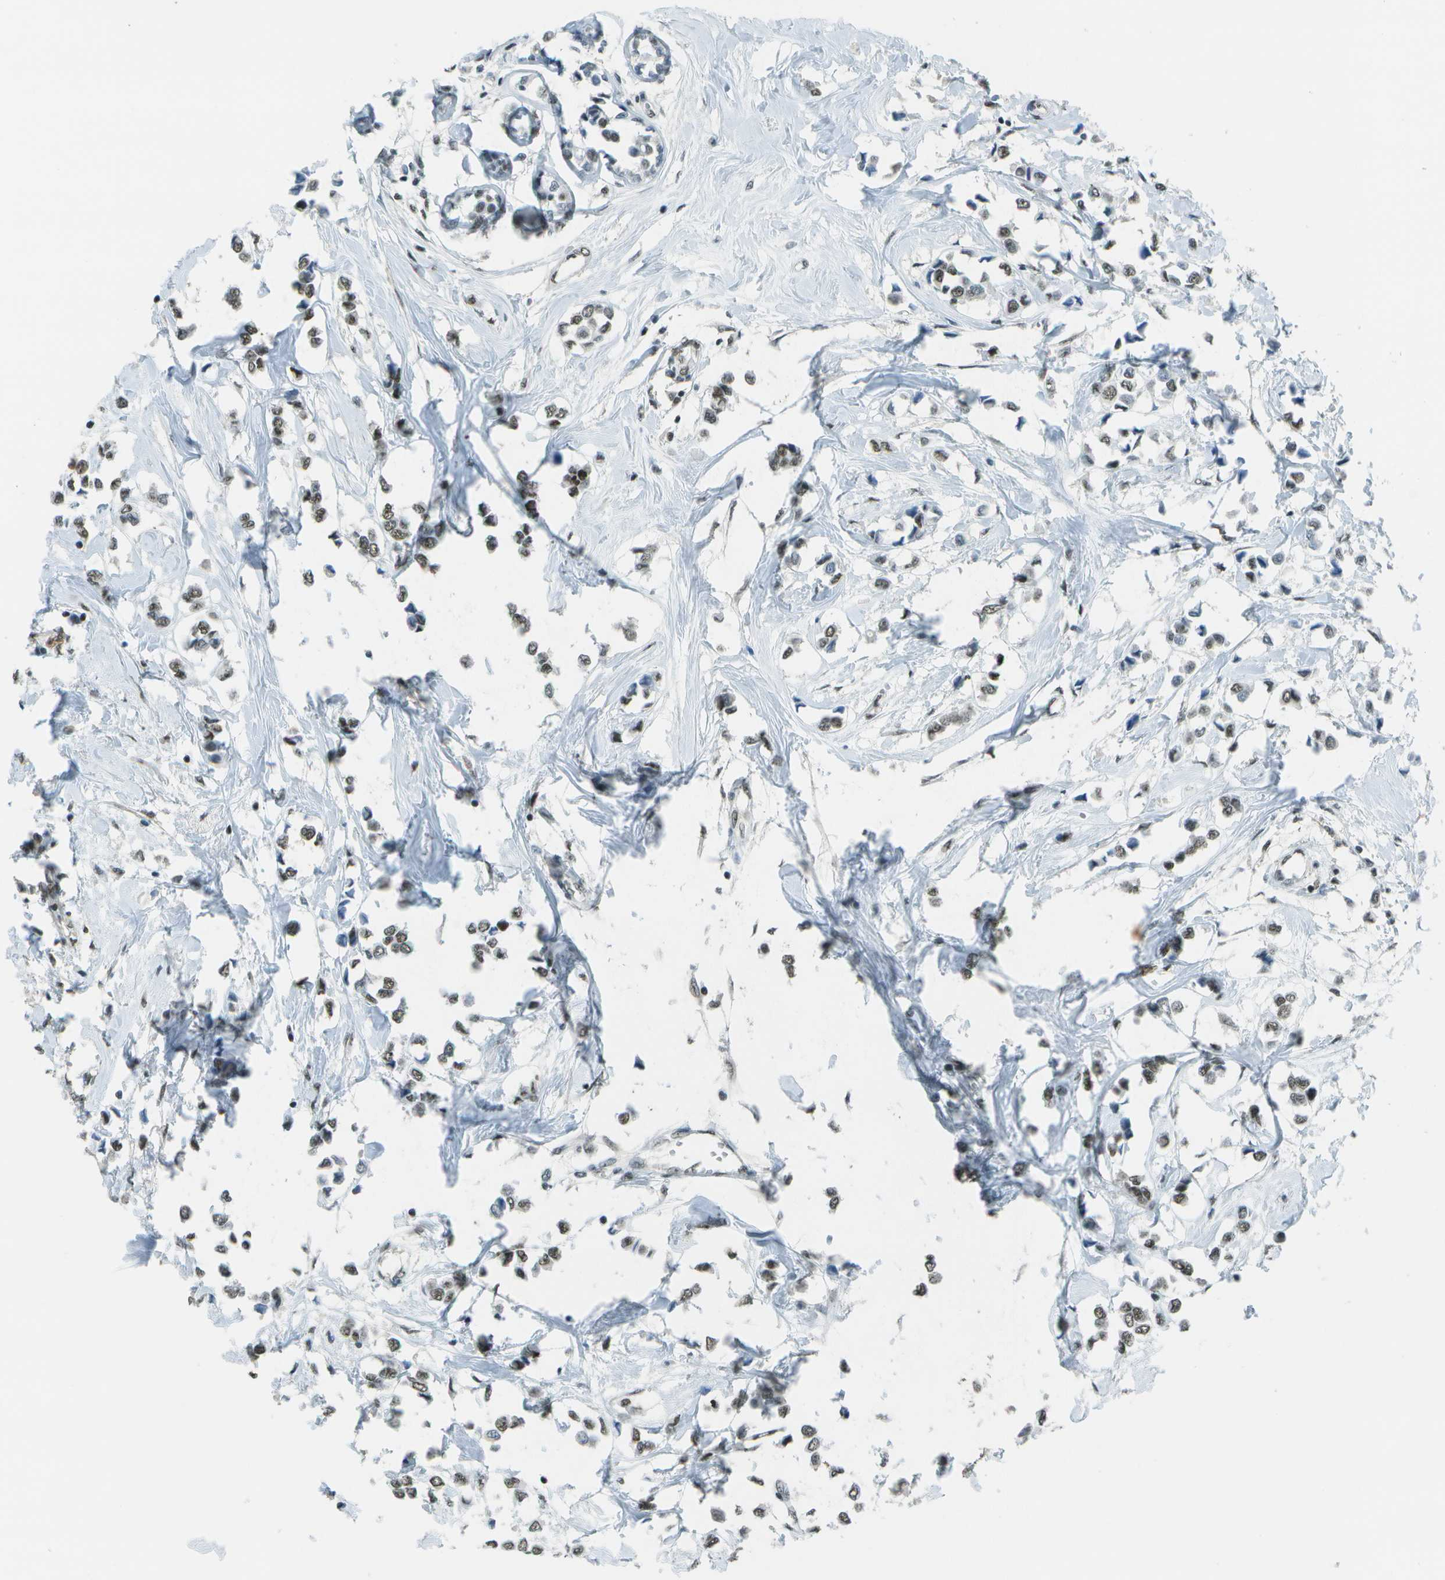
{"staining": {"intensity": "weak", "quantity": ">75%", "location": "nuclear"}, "tissue": "breast cancer", "cell_type": "Tumor cells", "image_type": "cancer", "snomed": [{"axis": "morphology", "description": "Lobular carcinoma"}, {"axis": "topography", "description": "Breast"}], "caption": "Brown immunohistochemical staining in breast lobular carcinoma reveals weak nuclear positivity in approximately >75% of tumor cells.", "gene": "DEPDC1", "patient": {"sex": "female", "age": 51}}